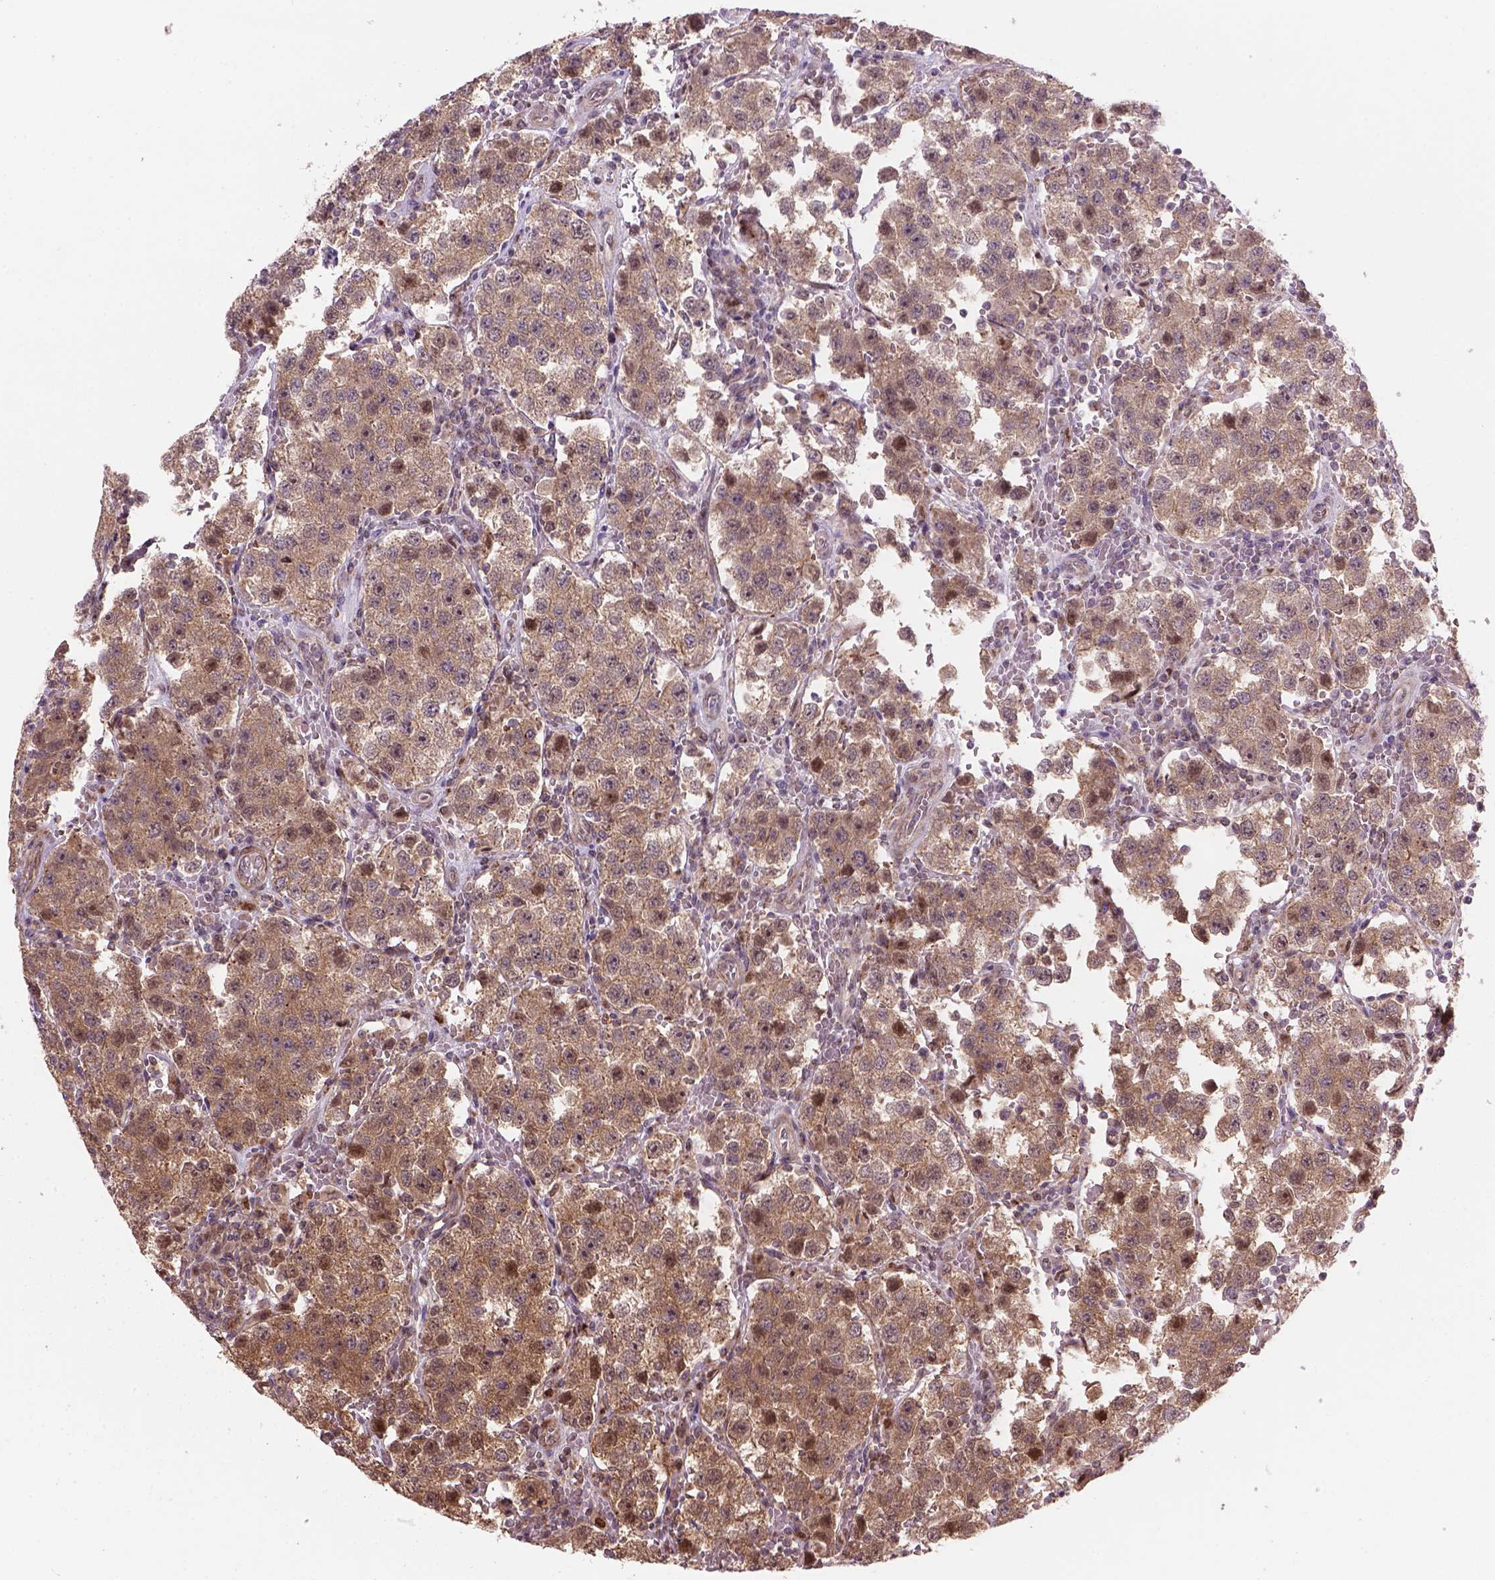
{"staining": {"intensity": "moderate", "quantity": "25%-75%", "location": "cytoplasmic/membranous,nuclear"}, "tissue": "testis cancer", "cell_type": "Tumor cells", "image_type": "cancer", "snomed": [{"axis": "morphology", "description": "Seminoma, NOS"}, {"axis": "topography", "description": "Testis"}], "caption": "Immunohistochemistry (IHC) (DAB (3,3'-diaminobenzidine)) staining of human testis cancer displays moderate cytoplasmic/membranous and nuclear protein staining in about 25%-75% of tumor cells.", "gene": "PSMD11", "patient": {"sex": "male", "age": 37}}